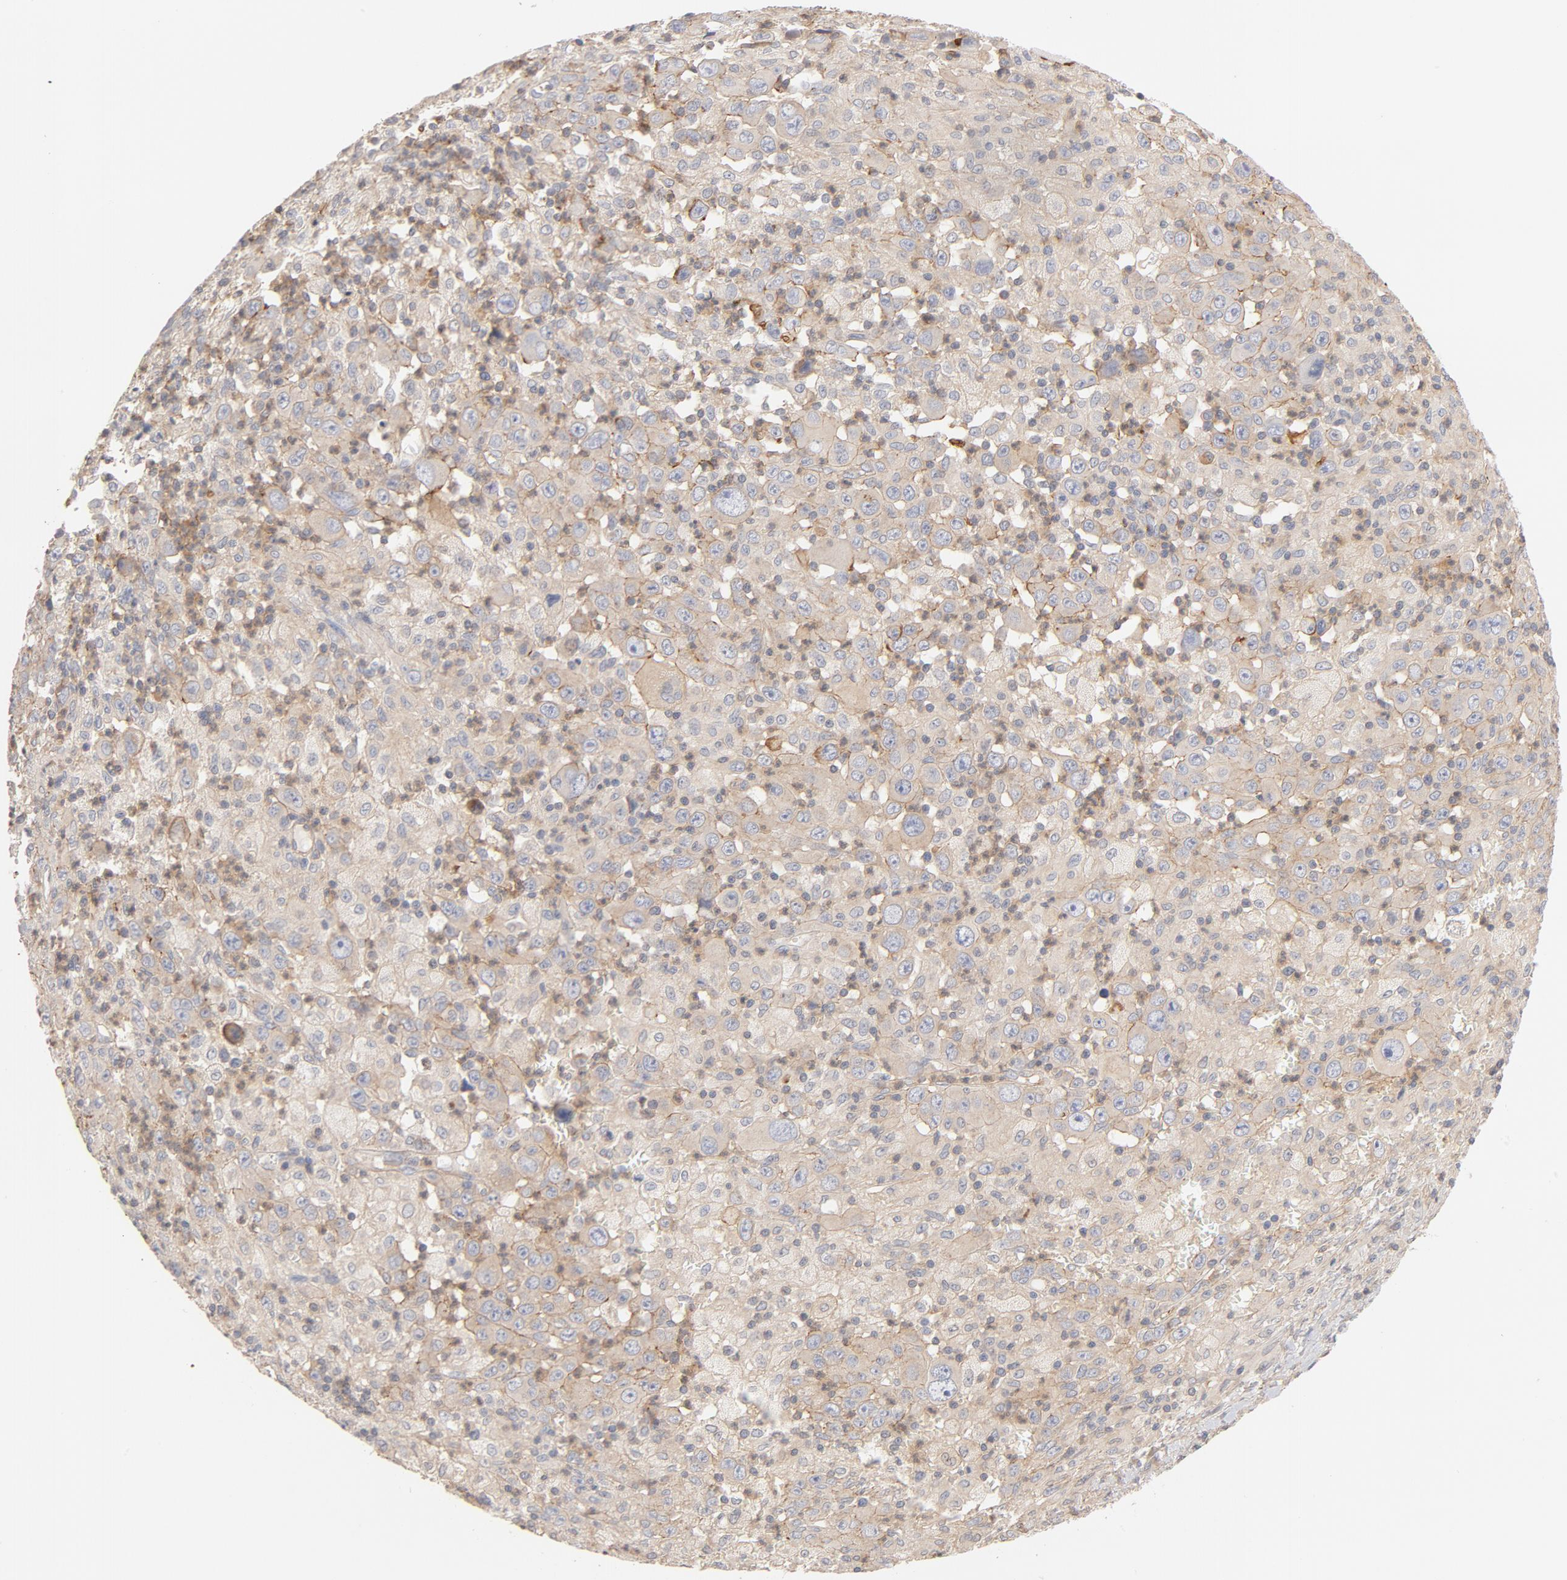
{"staining": {"intensity": "moderate", "quantity": ">75%", "location": "cytoplasmic/membranous"}, "tissue": "melanoma", "cell_type": "Tumor cells", "image_type": "cancer", "snomed": [{"axis": "morphology", "description": "Malignant melanoma, Metastatic site"}, {"axis": "topography", "description": "Skin"}], "caption": "The immunohistochemical stain labels moderate cytoplasmic/membranous staining in tumor cells of melanoma tissue. (Stains: DAB in brown, nuclei in blue, Microscopy: brightfield microscopy at high magnification).", "gene": "STRN3", "patient": {"sex": "female", "age": 56}}